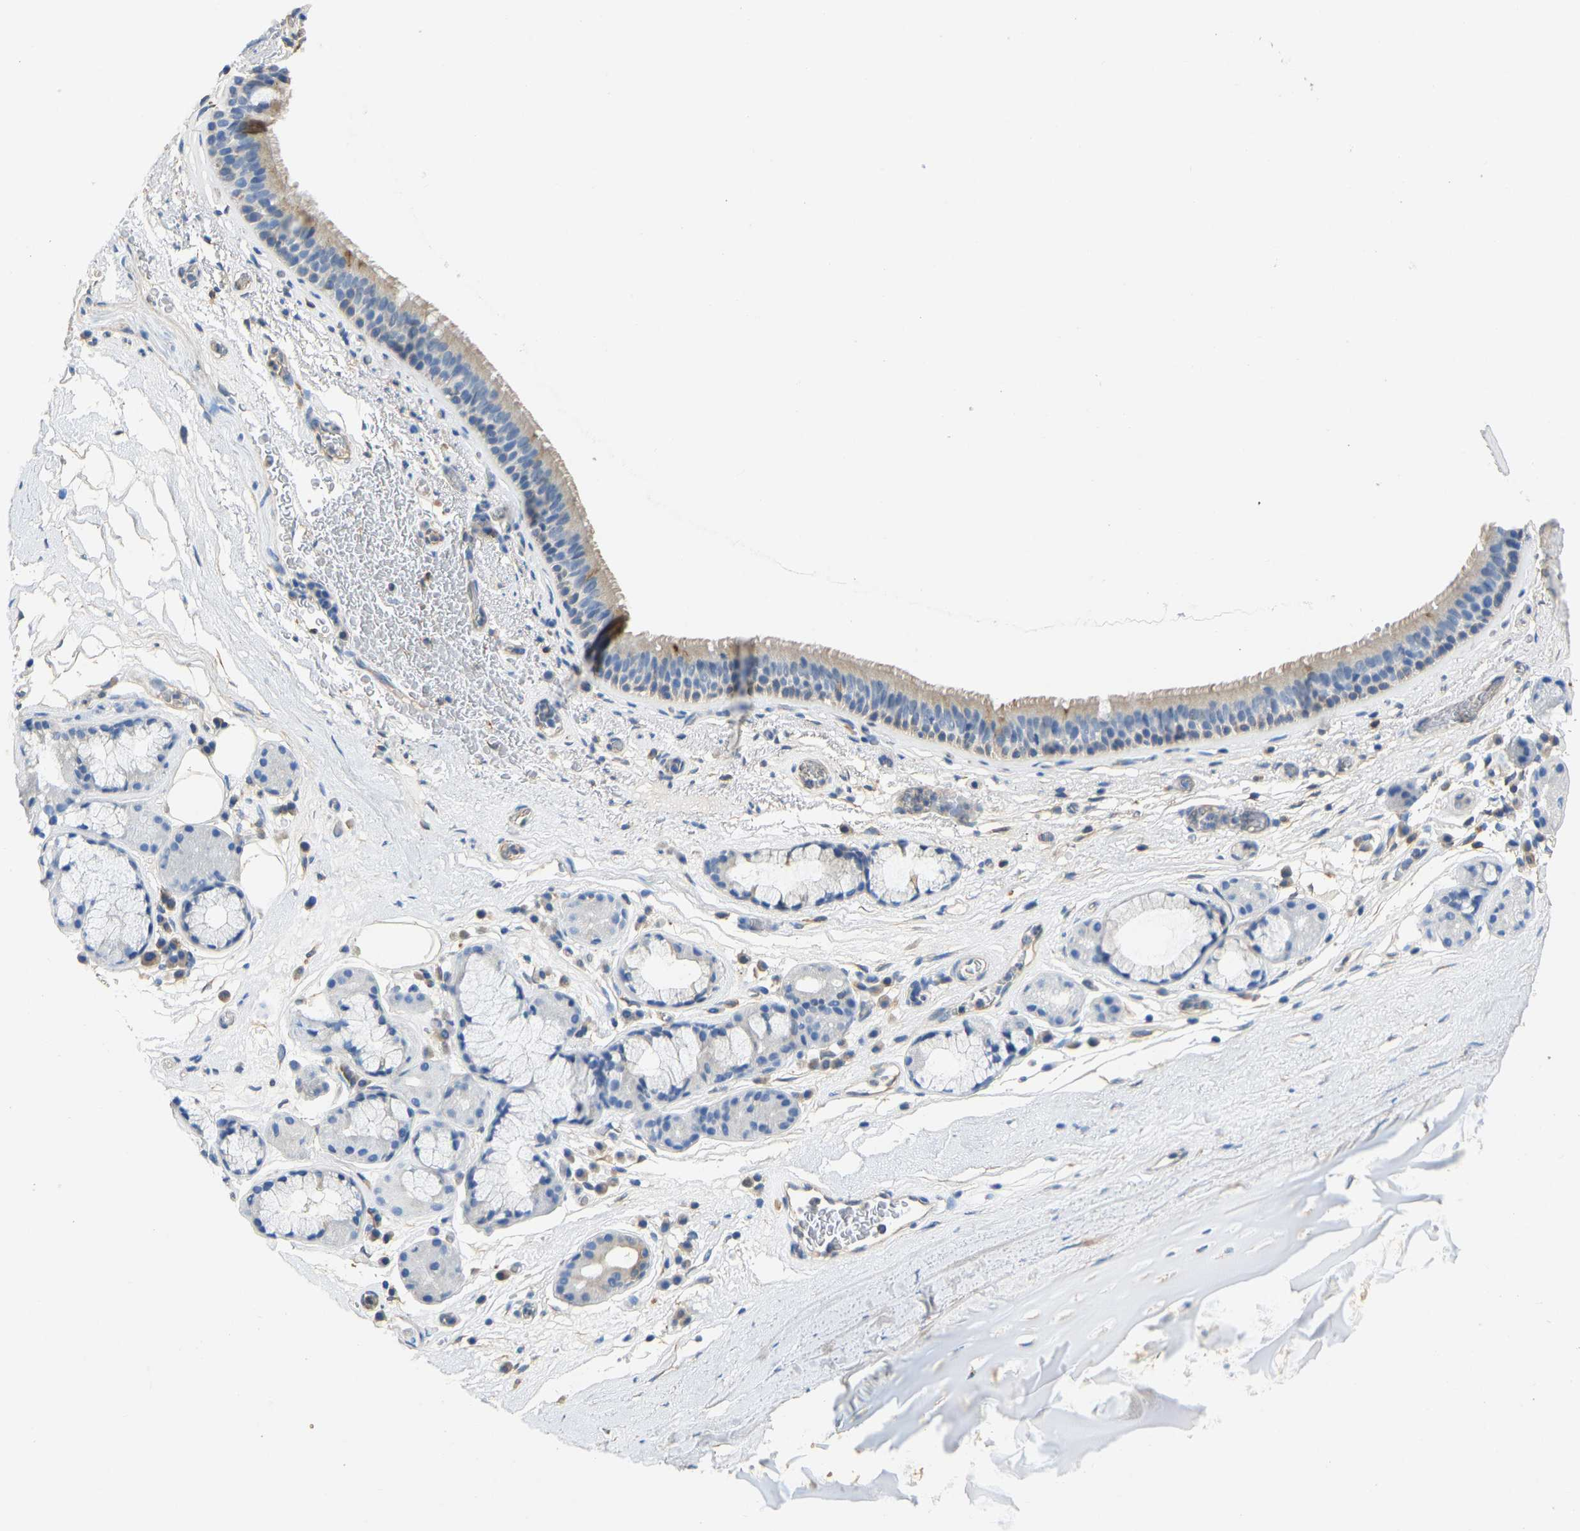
{"staining": {"intensity": "moderate", "quantity": "25%-75%", "location": "cytoplasmic/membranous"}, "tissue": "bronchus", "cell_type": "Respiratory epithelial cells", "image_type": "normal", "snomed": [{"axis": "morphology", "description": "Normal tissue, NOS"}, {"axis": "topography", "description": "Cartilage tissue"}], "caption": "The micrograph displays staining of normal bronchus, revealing moderate cytoplasmic/membranous protein positivity (brown color) within respiratory epithelial cells.", "gene": "TECTA", "patient": {"sex": "female", "age": 63}}